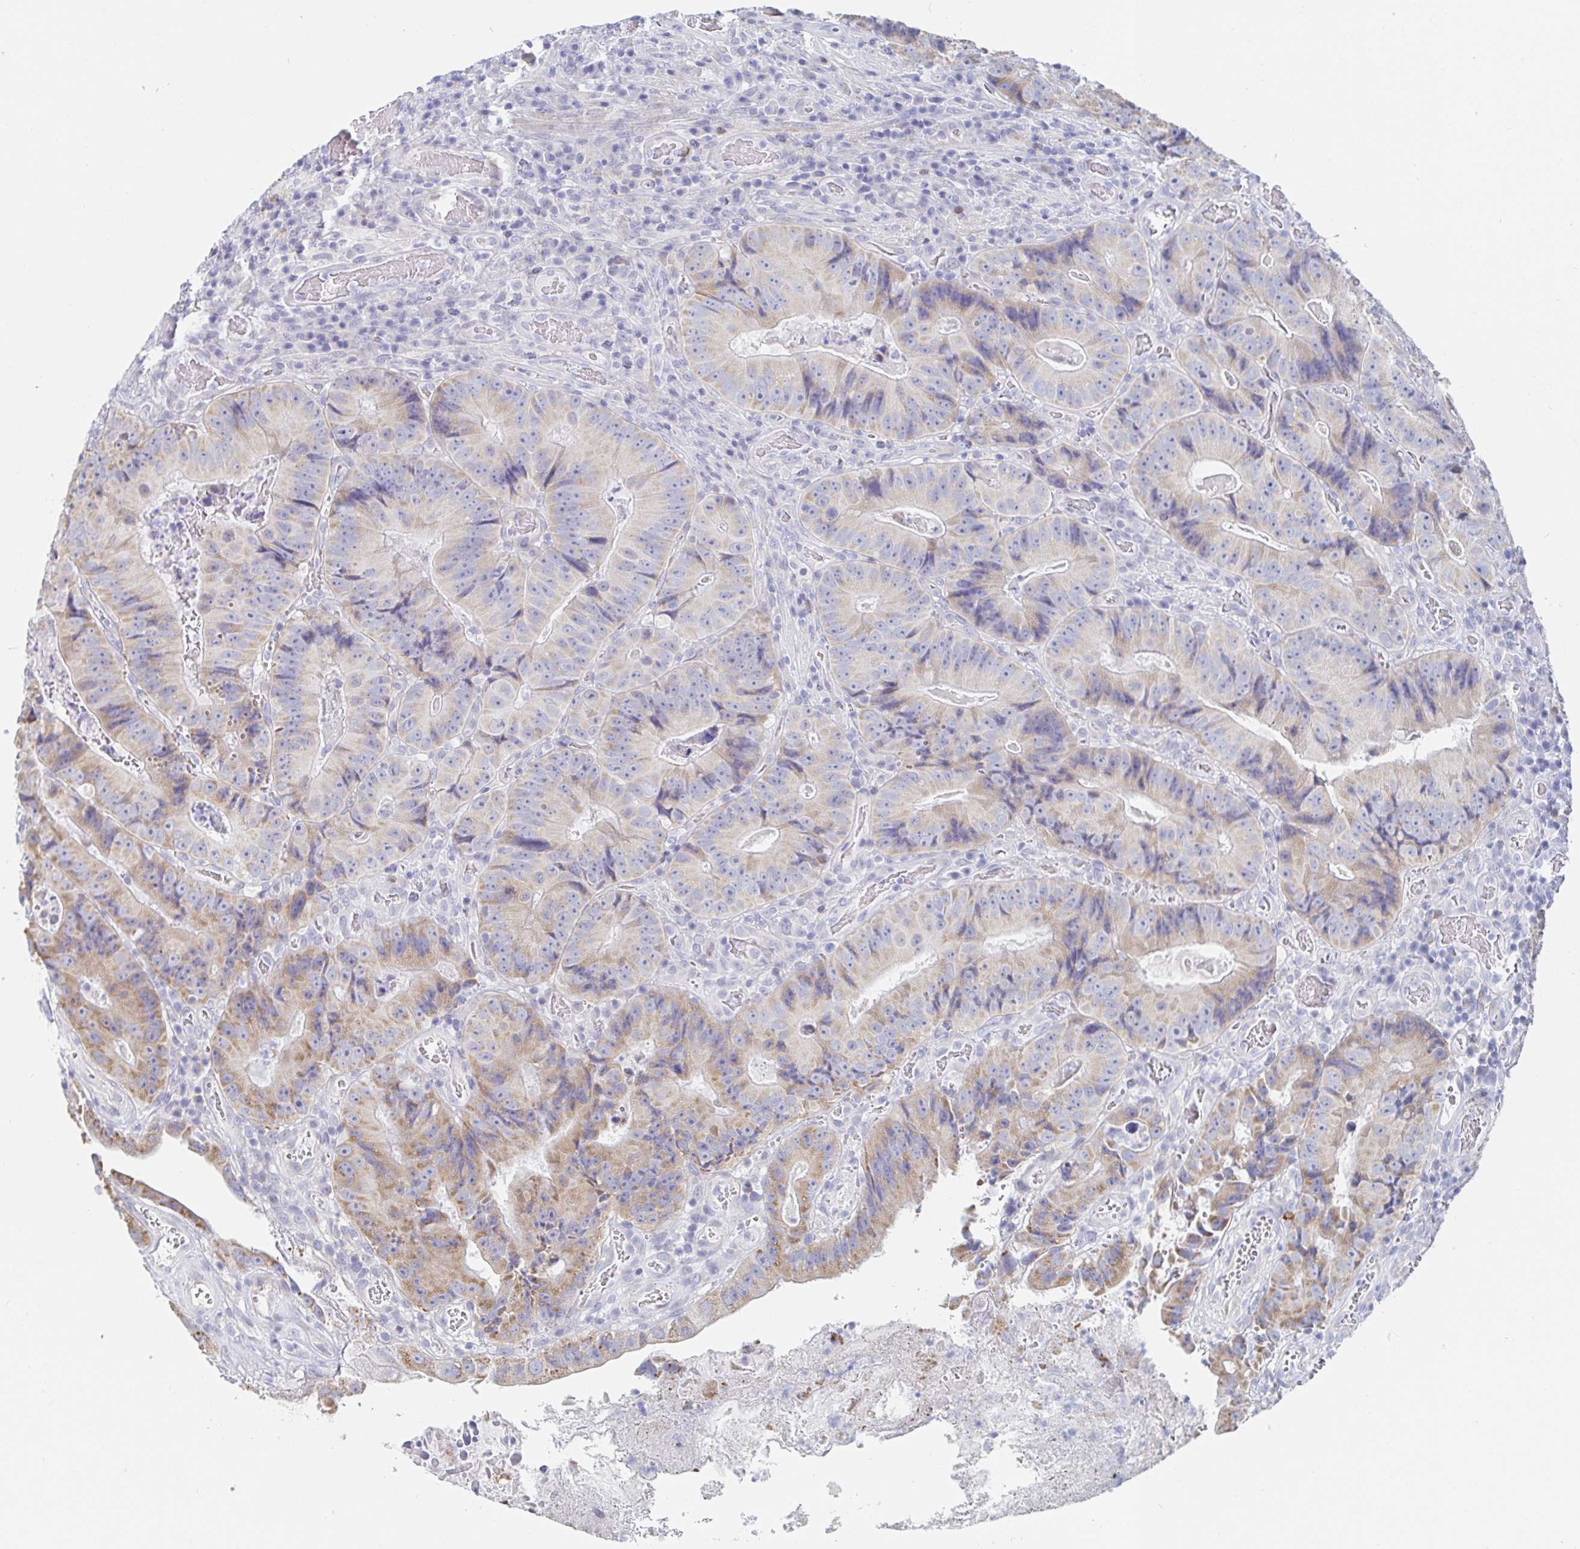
{"staining": {"intensity": "weak", "quantity": "25%-75%", "location": "cytoplasmic/membranous"}, "tissue": "colorectal cancer", "cell_type": "Tumor cells", "image_type": "cancer", "snomed": [{"axis": "morphology", "description": "Adenocarcinoma, NOS"}, {"axis": "topography", "description": "Colon"}], "caption": "Protein expression analysis of human colorectal cancer reveals weak cytoplasmic/membranous expression in approximately 25%-75% of tumor cells. Nuclei are stained in blue.", "gene": "PACSIN1", "patient": {"sex": "female", "age": 86}}